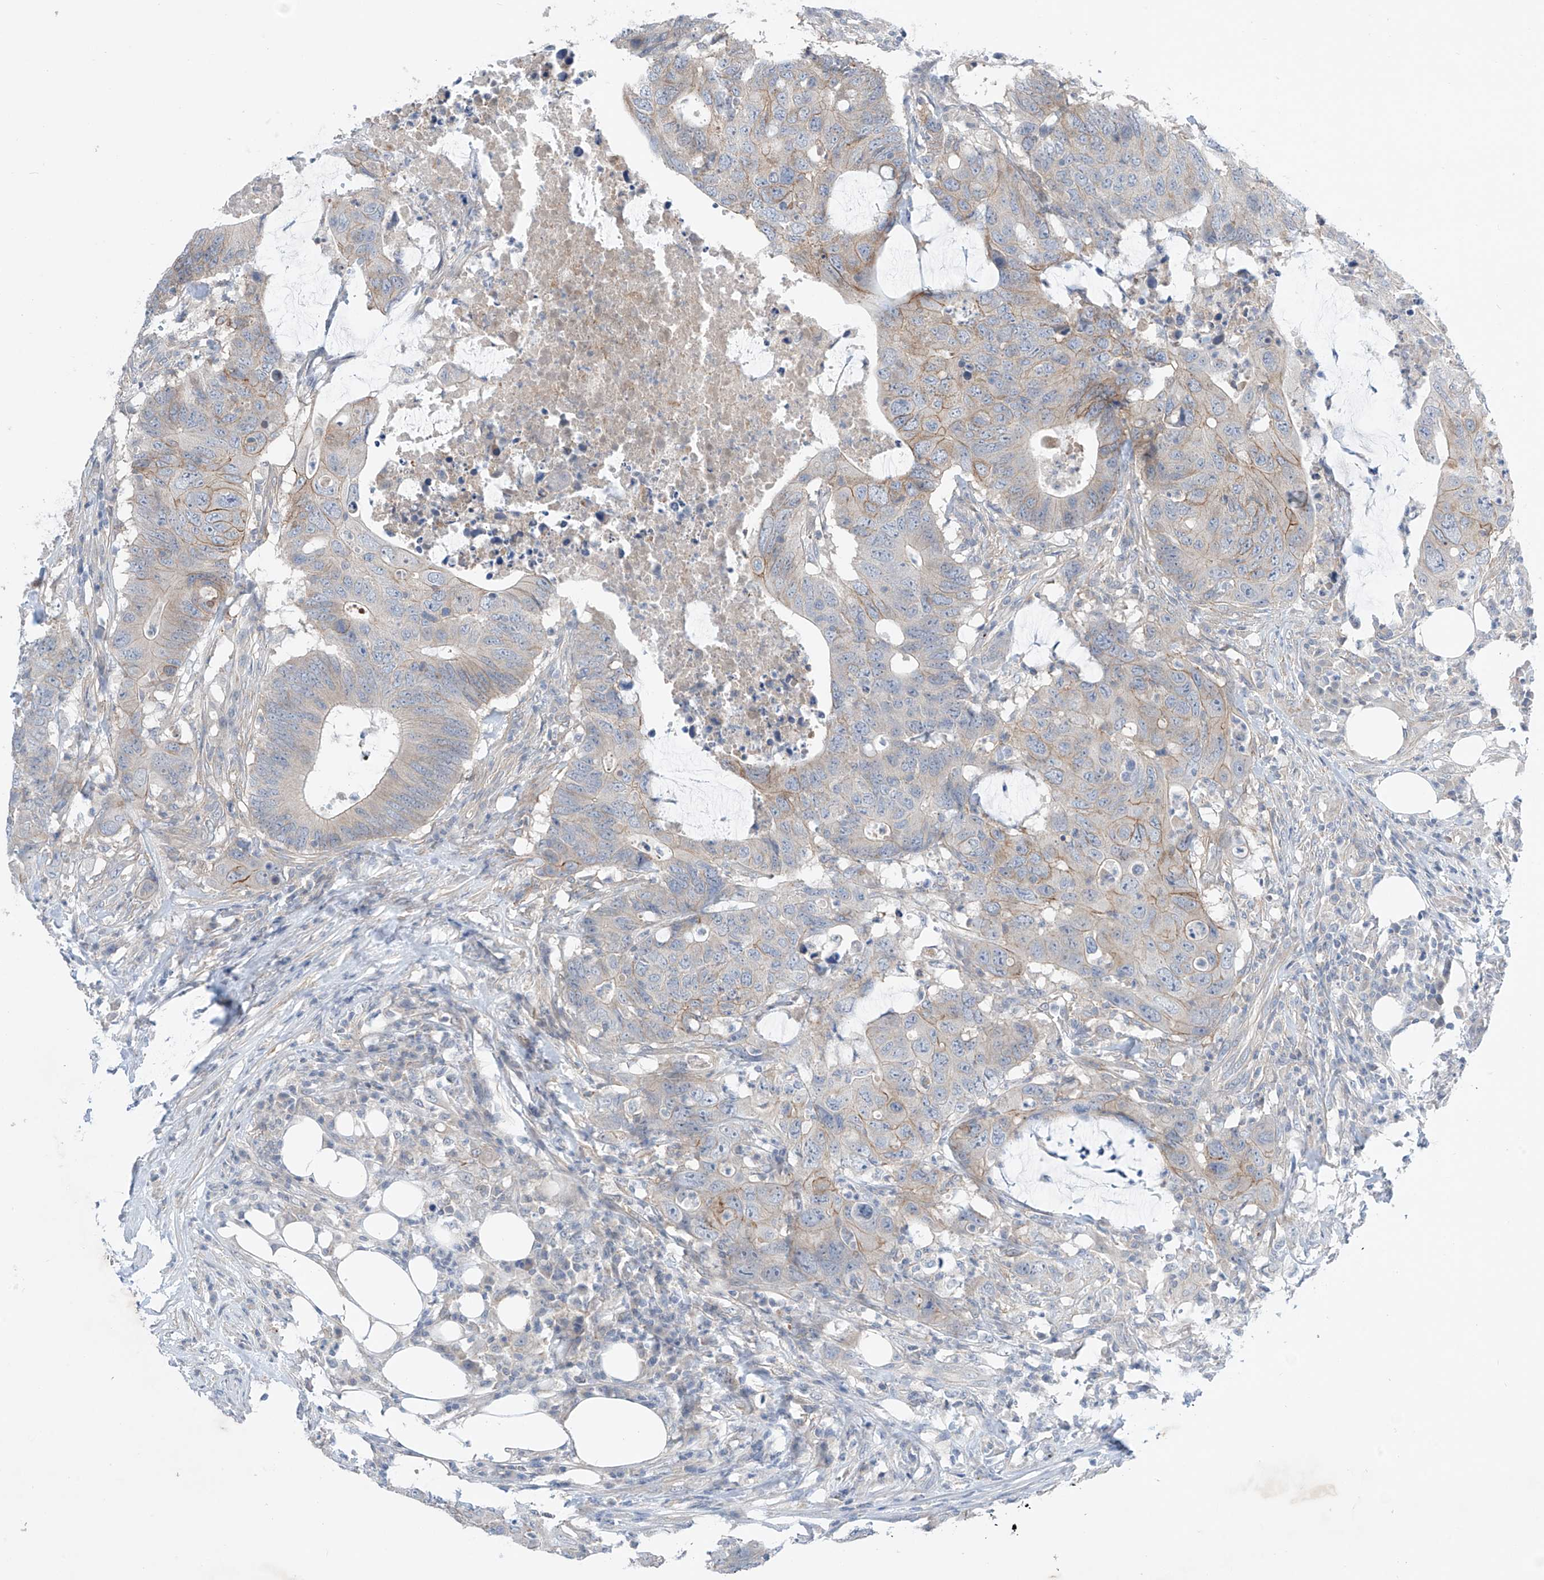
{"staining": {"intensity": "weak", "quantity": "<25%", "location": "cytoplasmic/membranous"}, "tissue": "colorectal cancer", "cell_type": "Tumor cells", "image_type": "cancer", "snomed": [{"axis": "morphology", "description": "Adenocarcinoma, NOS"}, {"axis": "topography", "description": "Colon"}], "caption": "DAB (3,3'-diaminobenzidine) immunohistochemical staining of human colorectal cancer shows no significant expression in tumor cells.", "gene": "ABLIM2", "patient": {"sex": "male", "age": 71}}